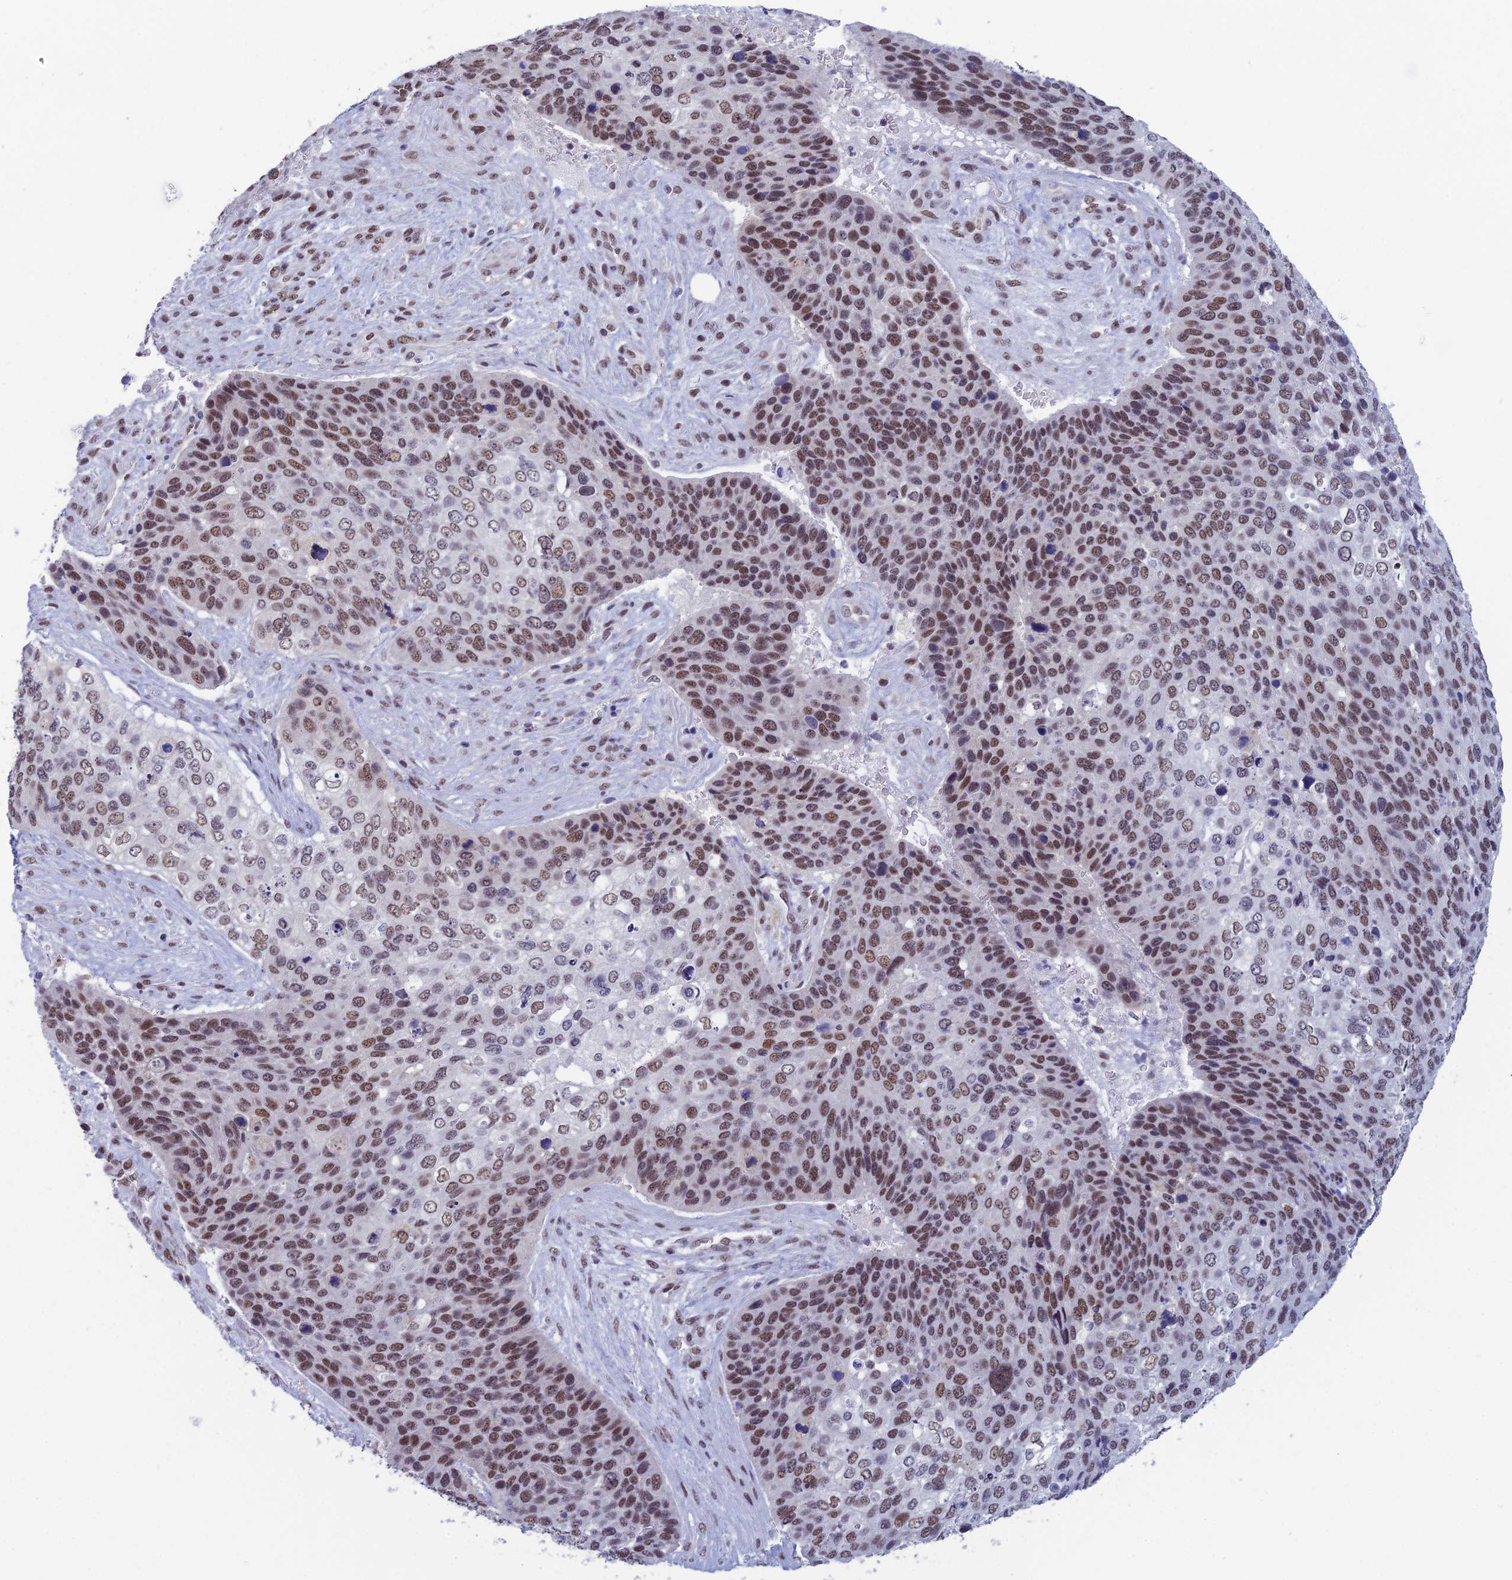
{"staining": {"intensity": "moderate", "quantity": ">75%", "location": "nuclear"}, "tissue": "skin cancer", "cell_type": "Tumor cells", "image_type": "cancer", "snomed": [{"axis": "morphology", "description": "Basal cell carcinoma"}, {"axis": "topography", "description": "Skin"}], "caption": "Protein expression analysis of skin cancer demonstrates moderate nuclear positivity in about >75% of tumor cells.", "gene": "NABP2", "patient": {"sex": "female", "age": 74}}